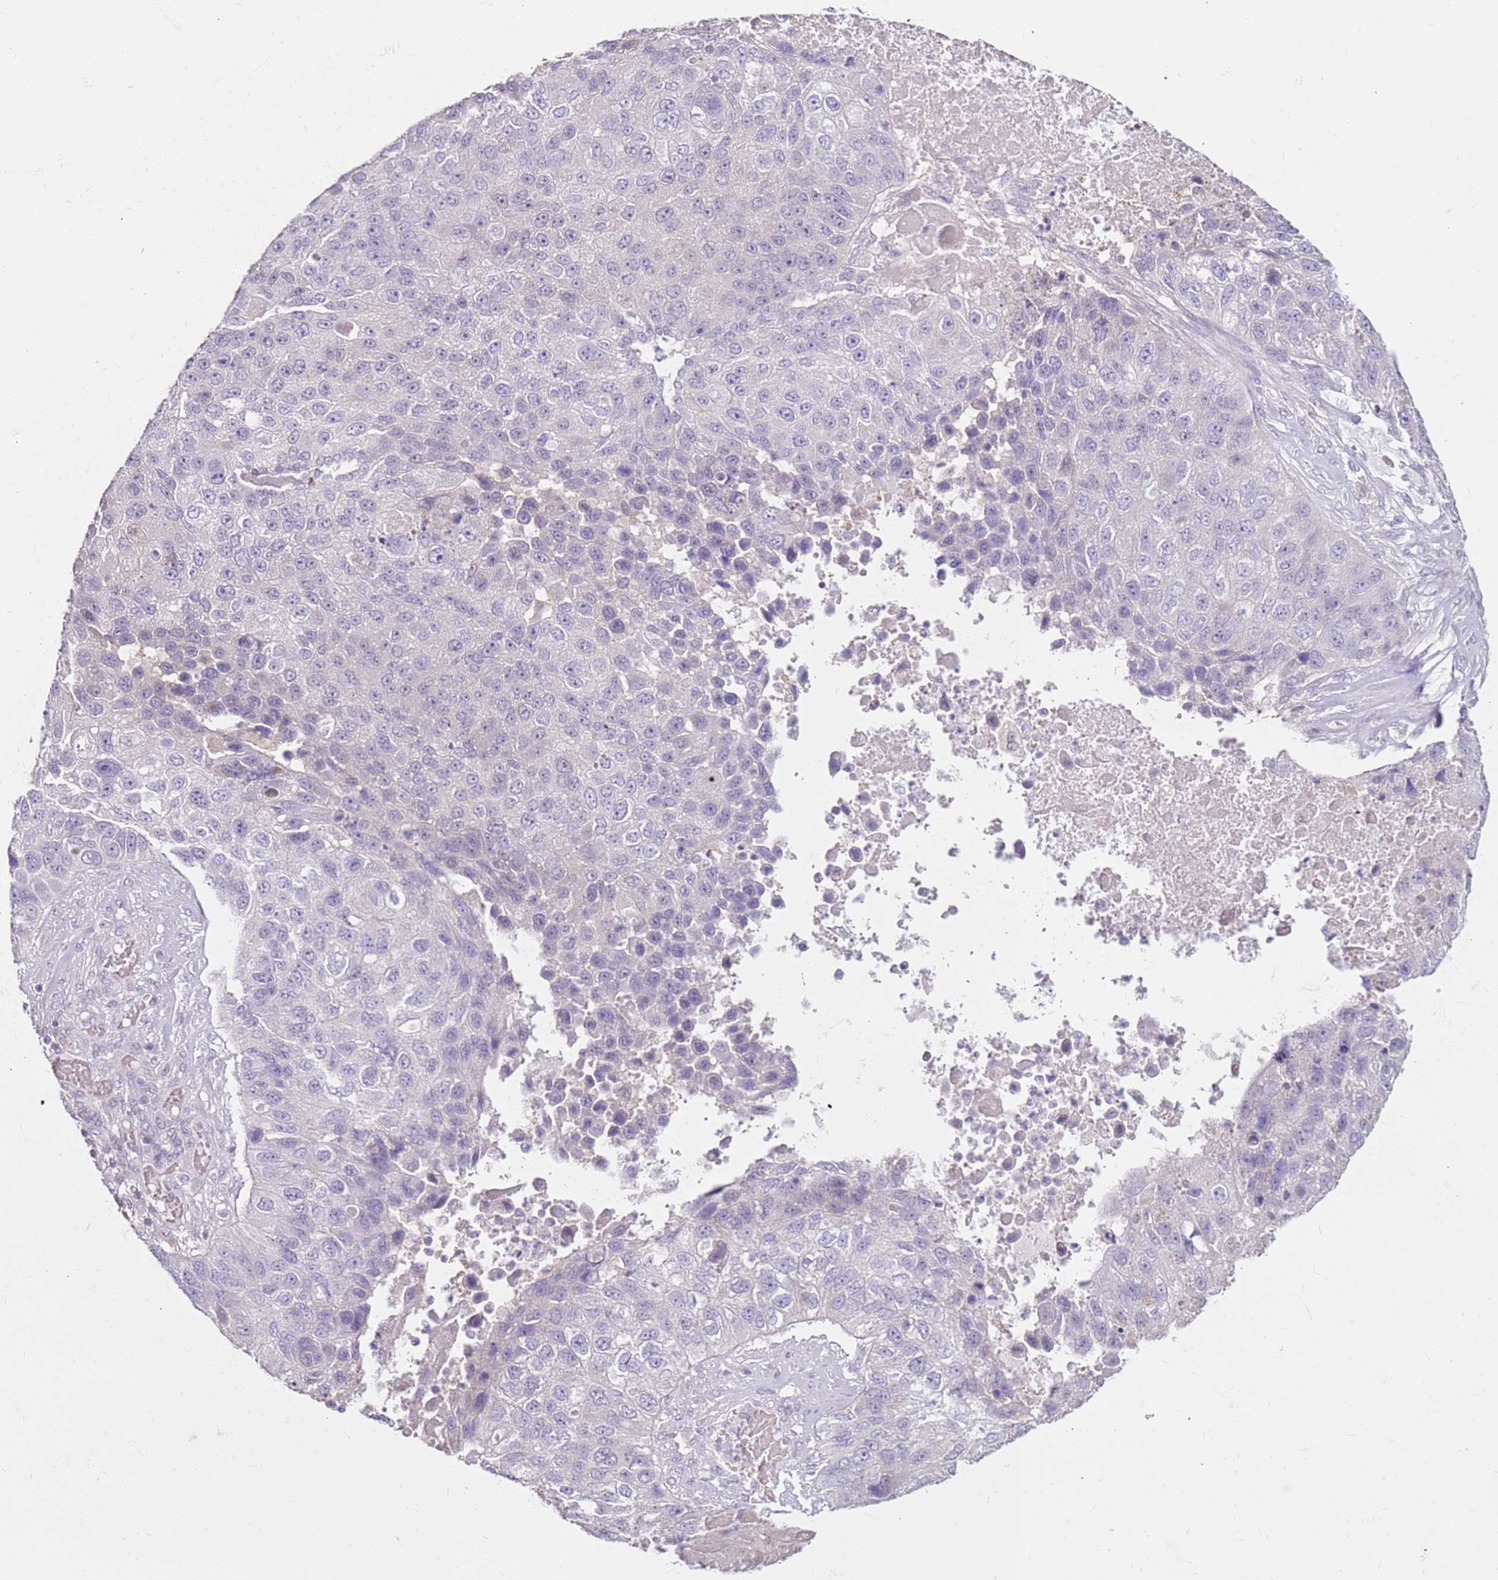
{"staining": {"intensity": "negative", "quantity": "none", "location": "none"}, "tissue": "lung cancer", "cell_type": "Tumor cells", "image_type": "cancer", "snomed": [{"axis": "morphology", "description": "Squamous cell carcinoma, NOS"}, {"axis": "topography", "description": "Lung"}], "caption": "Immunohistochemistry (IHC) micrograph of human lung squamous cell carcinoma stained for a protein (brown), which exhibits no staining in tumor cells. (DAB IHC visualized using brightfield microscopy, high magnification).", "gene": "MDH1", "patient": {"sex": "male", "age": 61}}